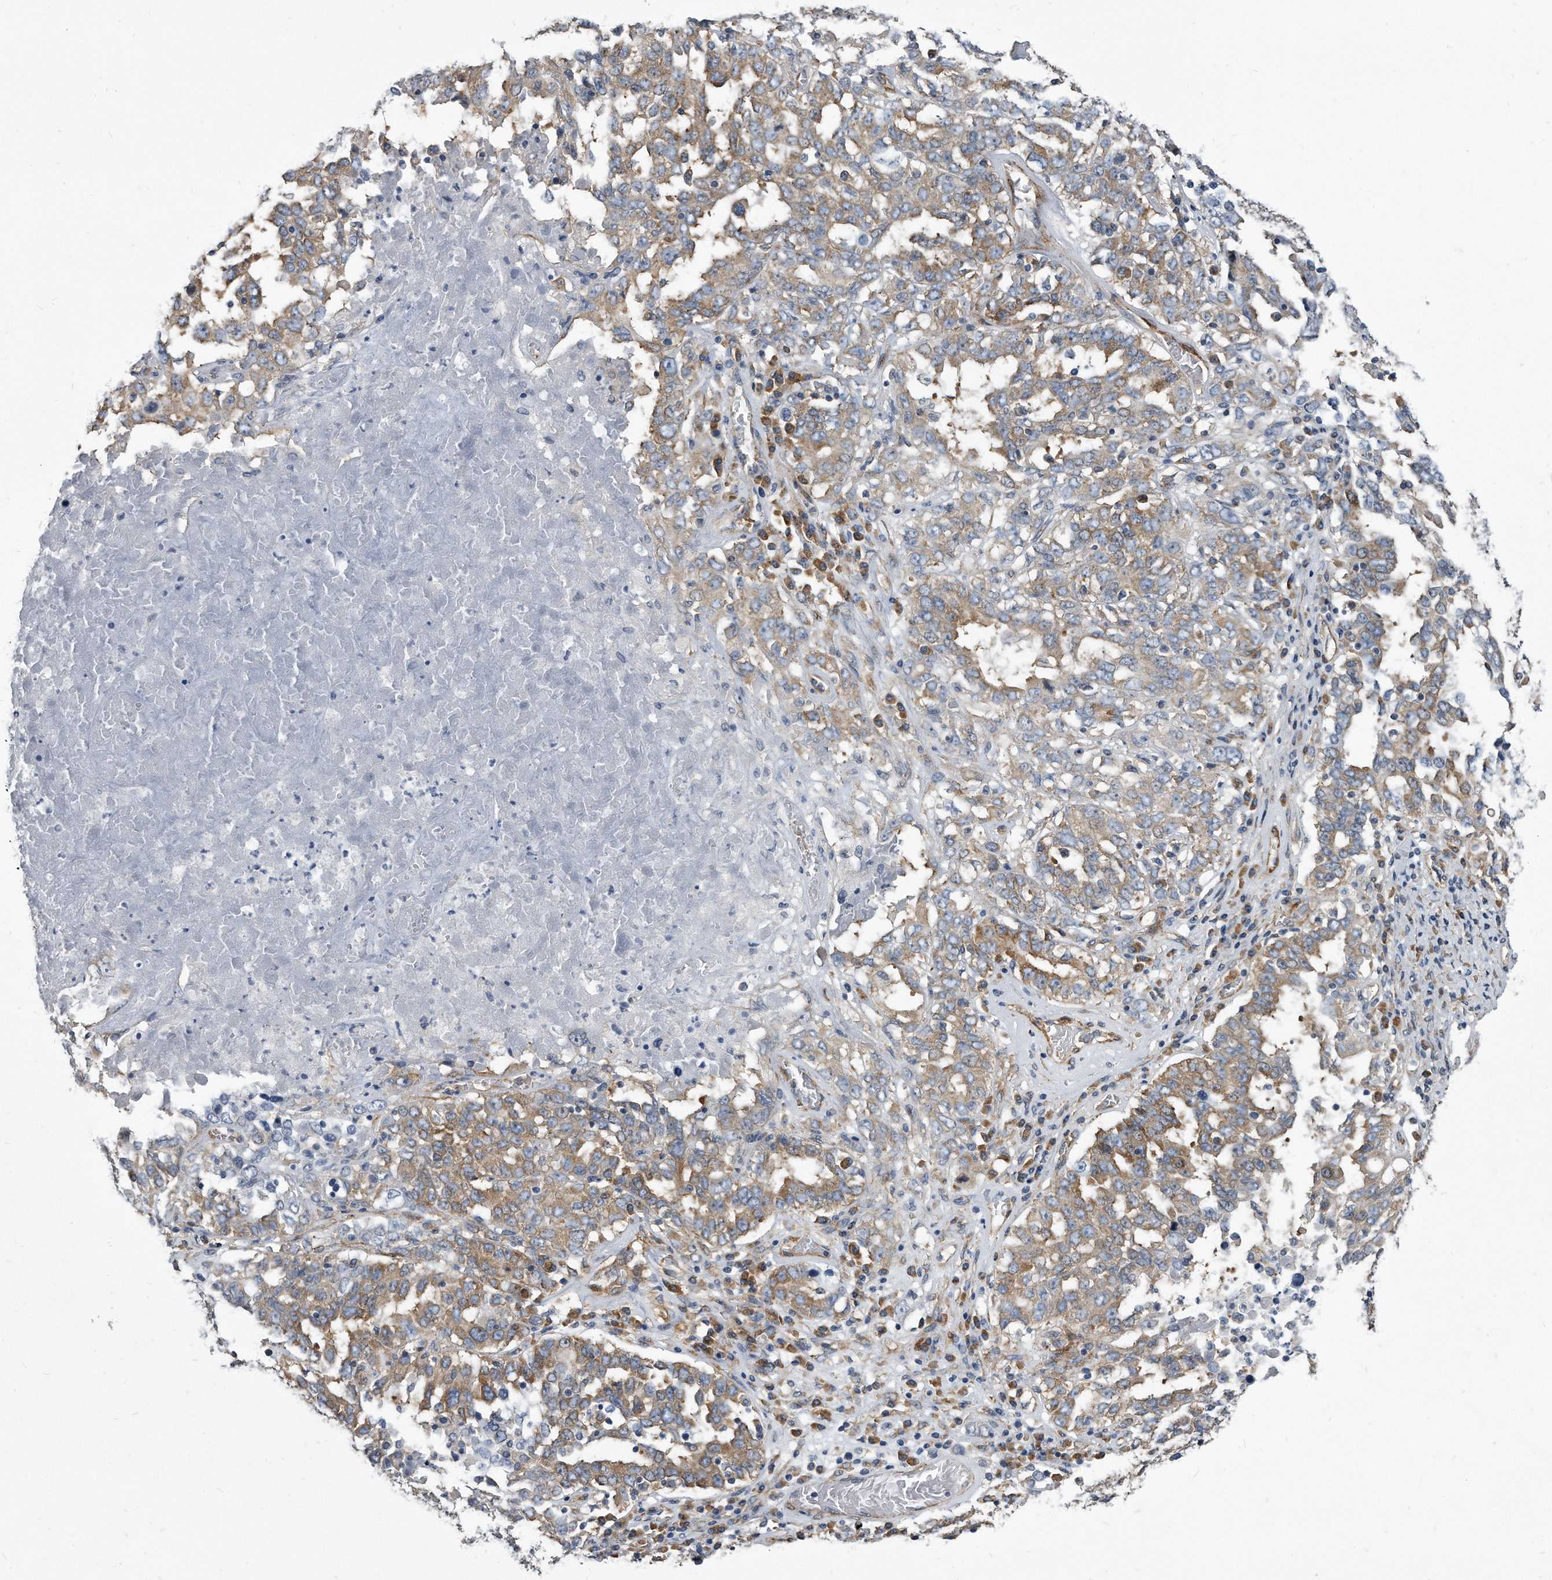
{"staining": {"intensity": "moderate", "quantity": ">75%", "location": "cytoplasmic/membranous"}, "tissue": "ovarian cancer", "cell_type": "Tumor cells", "image_type": "cancer", "snomed": [{"axis": "morphology", "description": "Carcinoma, endometroid"}, {"axis": "topography", "description": "Ovary"}], "caption": "Ovarian cancer stained with a protein marker displays moderate staining in tumor cells.", "gene": "EIF2B4", "patient": {"sex": "female", "age": 62}}